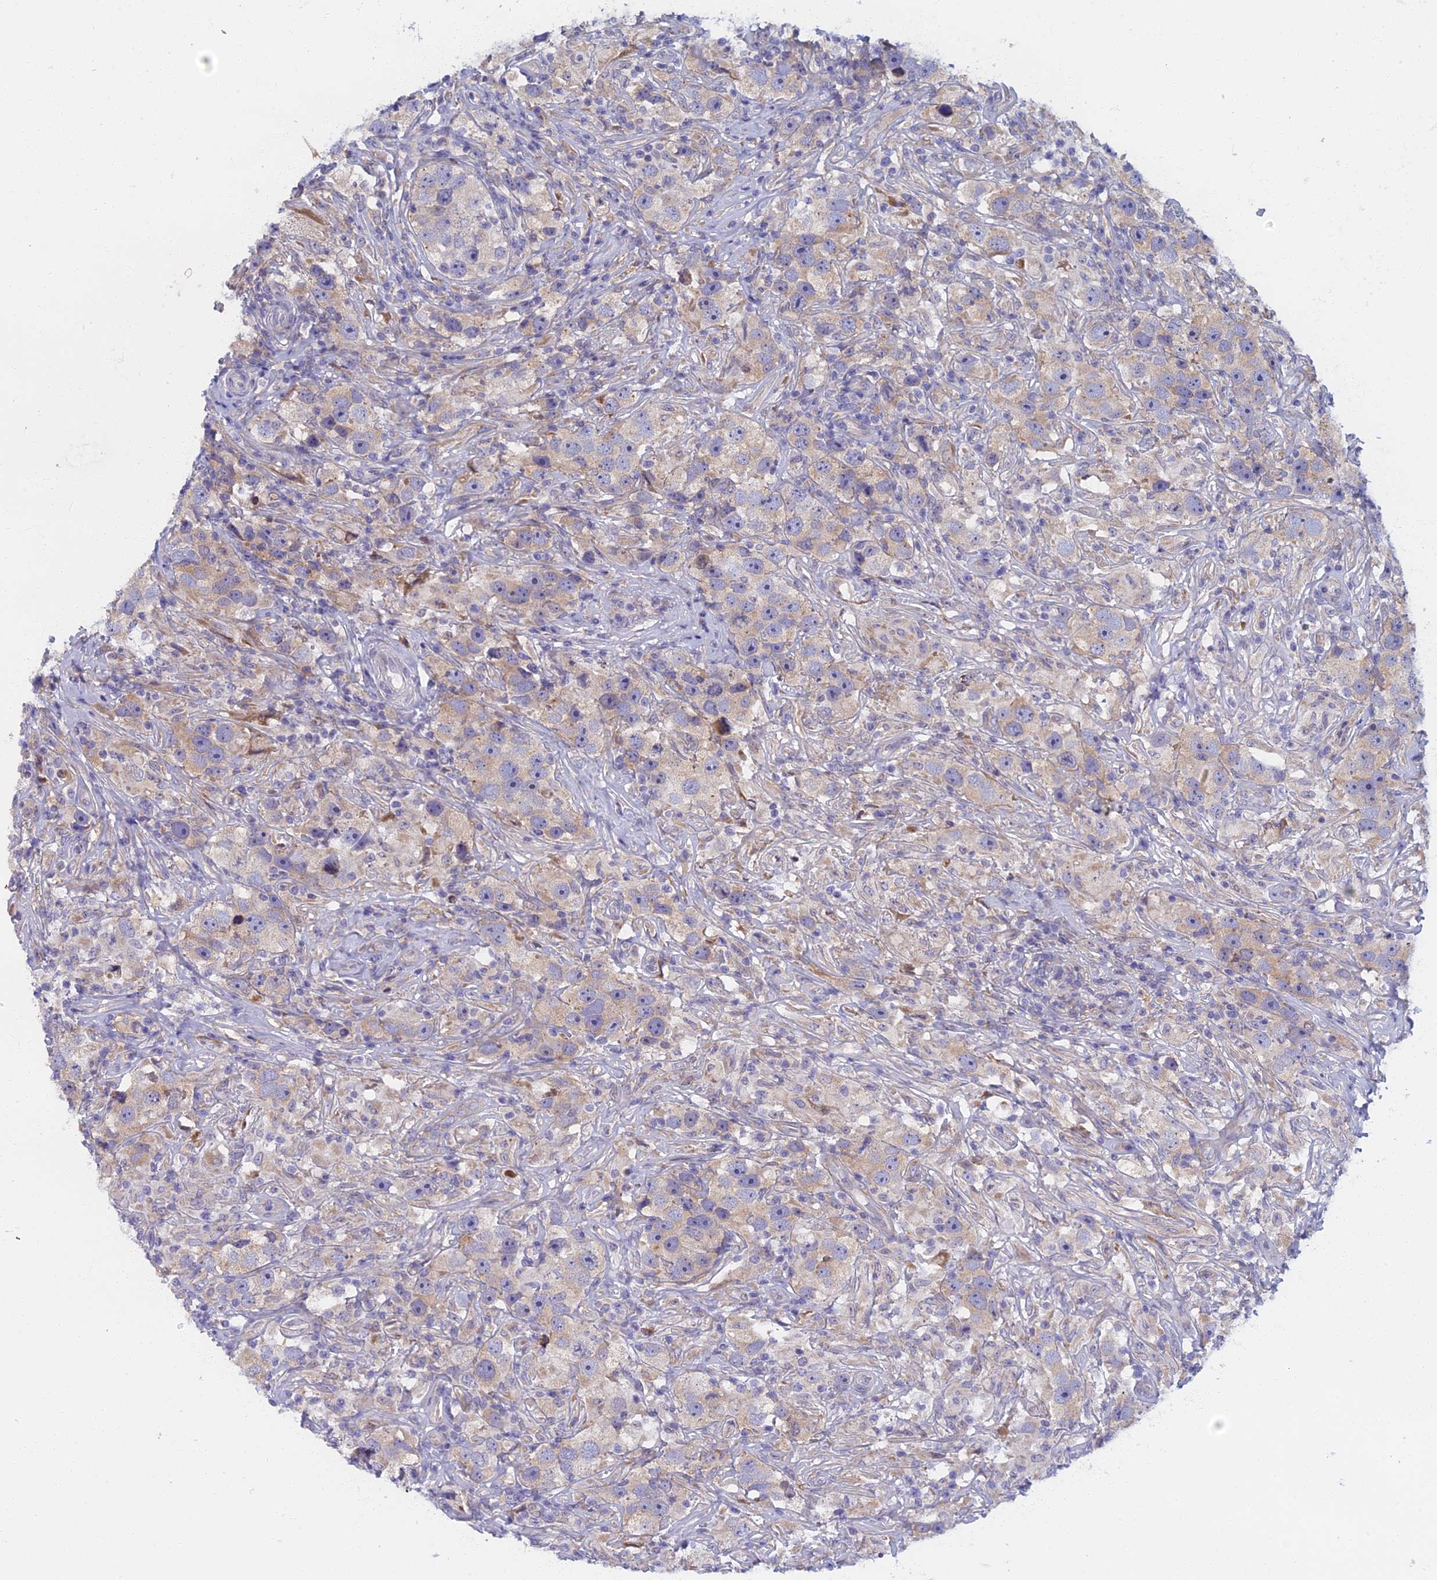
{"staining": {"intensity": "weak", "quantity": "<25%", "location": "cytoplasmic/membranous"}, "tissue": "testis cancer", "cell_type": "Tumor cells", "image_type": "cancer", "snomed": [{"axis": "morphology", "description": "Seminoma, NOS"}, {"axis": "topography", "description": "Testis"}], "caption": "Image shows no protein positivity in tumor cells of testis seminoma tissue. Brightfield microscopy of IHC stained with DAB (3,3'-diaminobenzidine) (brown) and hematoxylin (blue), captured at high magnification.", "gene": "DDX51", "patient": {"sex": "male", "age": 49}}